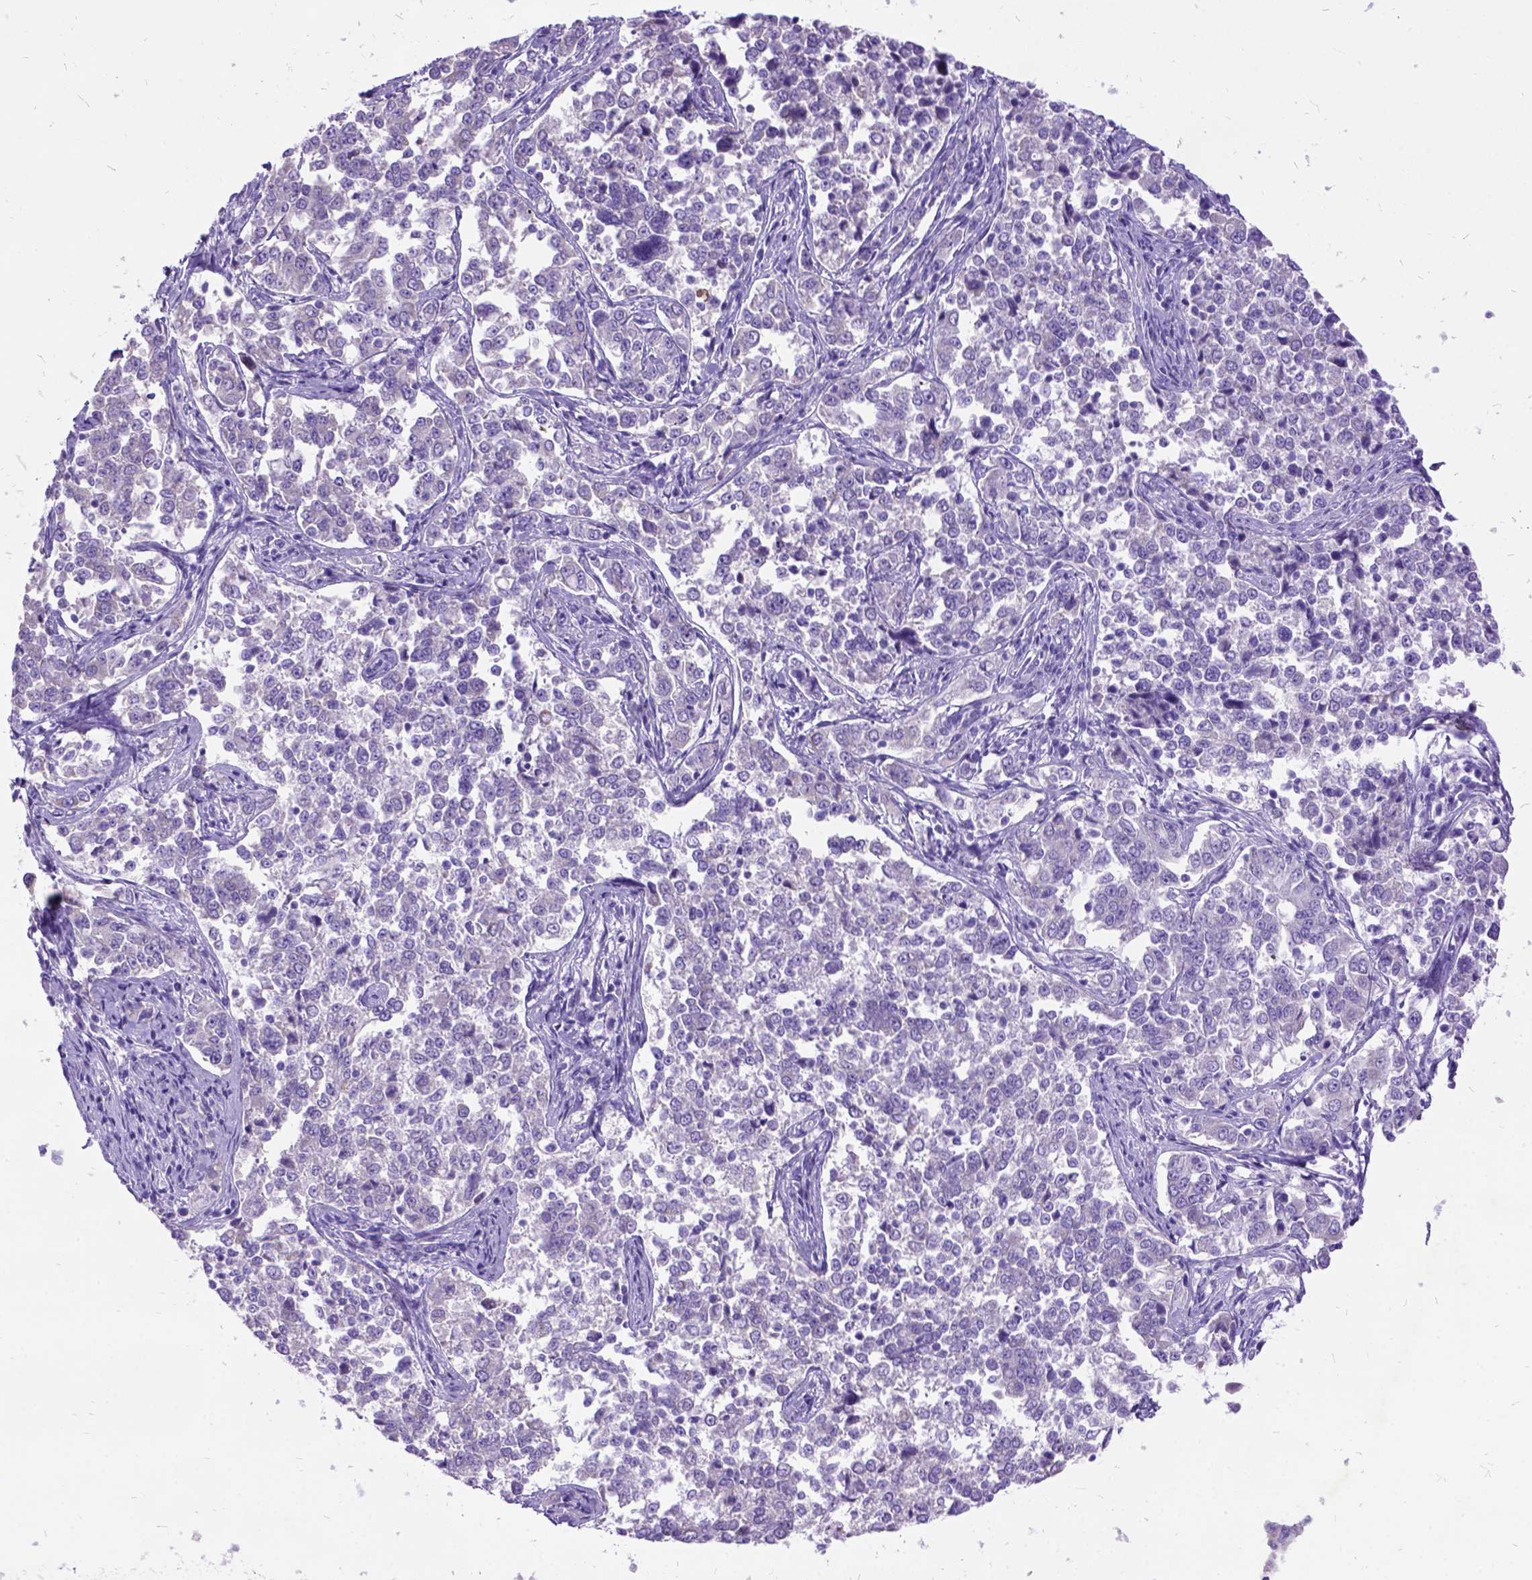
{"staining": {"intensity": "negative", "quantity": "none", "location": "none"}, "tissue": "endometrial cancer", "cell_type": "Tumor cells", "image_type": "cancer", "snomed": [{"axis": "morphology", "description": "Adenocarcinoma, NOS"}, {"axis": "topography", "description": "Endometrium"}], "caption": "Endometrial adenocarcinoma stained for a protein using immunohistochemistry (IHC) displays no staining tumor cells.", "gene": "CFAP54", "patient": {"sex": "female", "age": 43}}